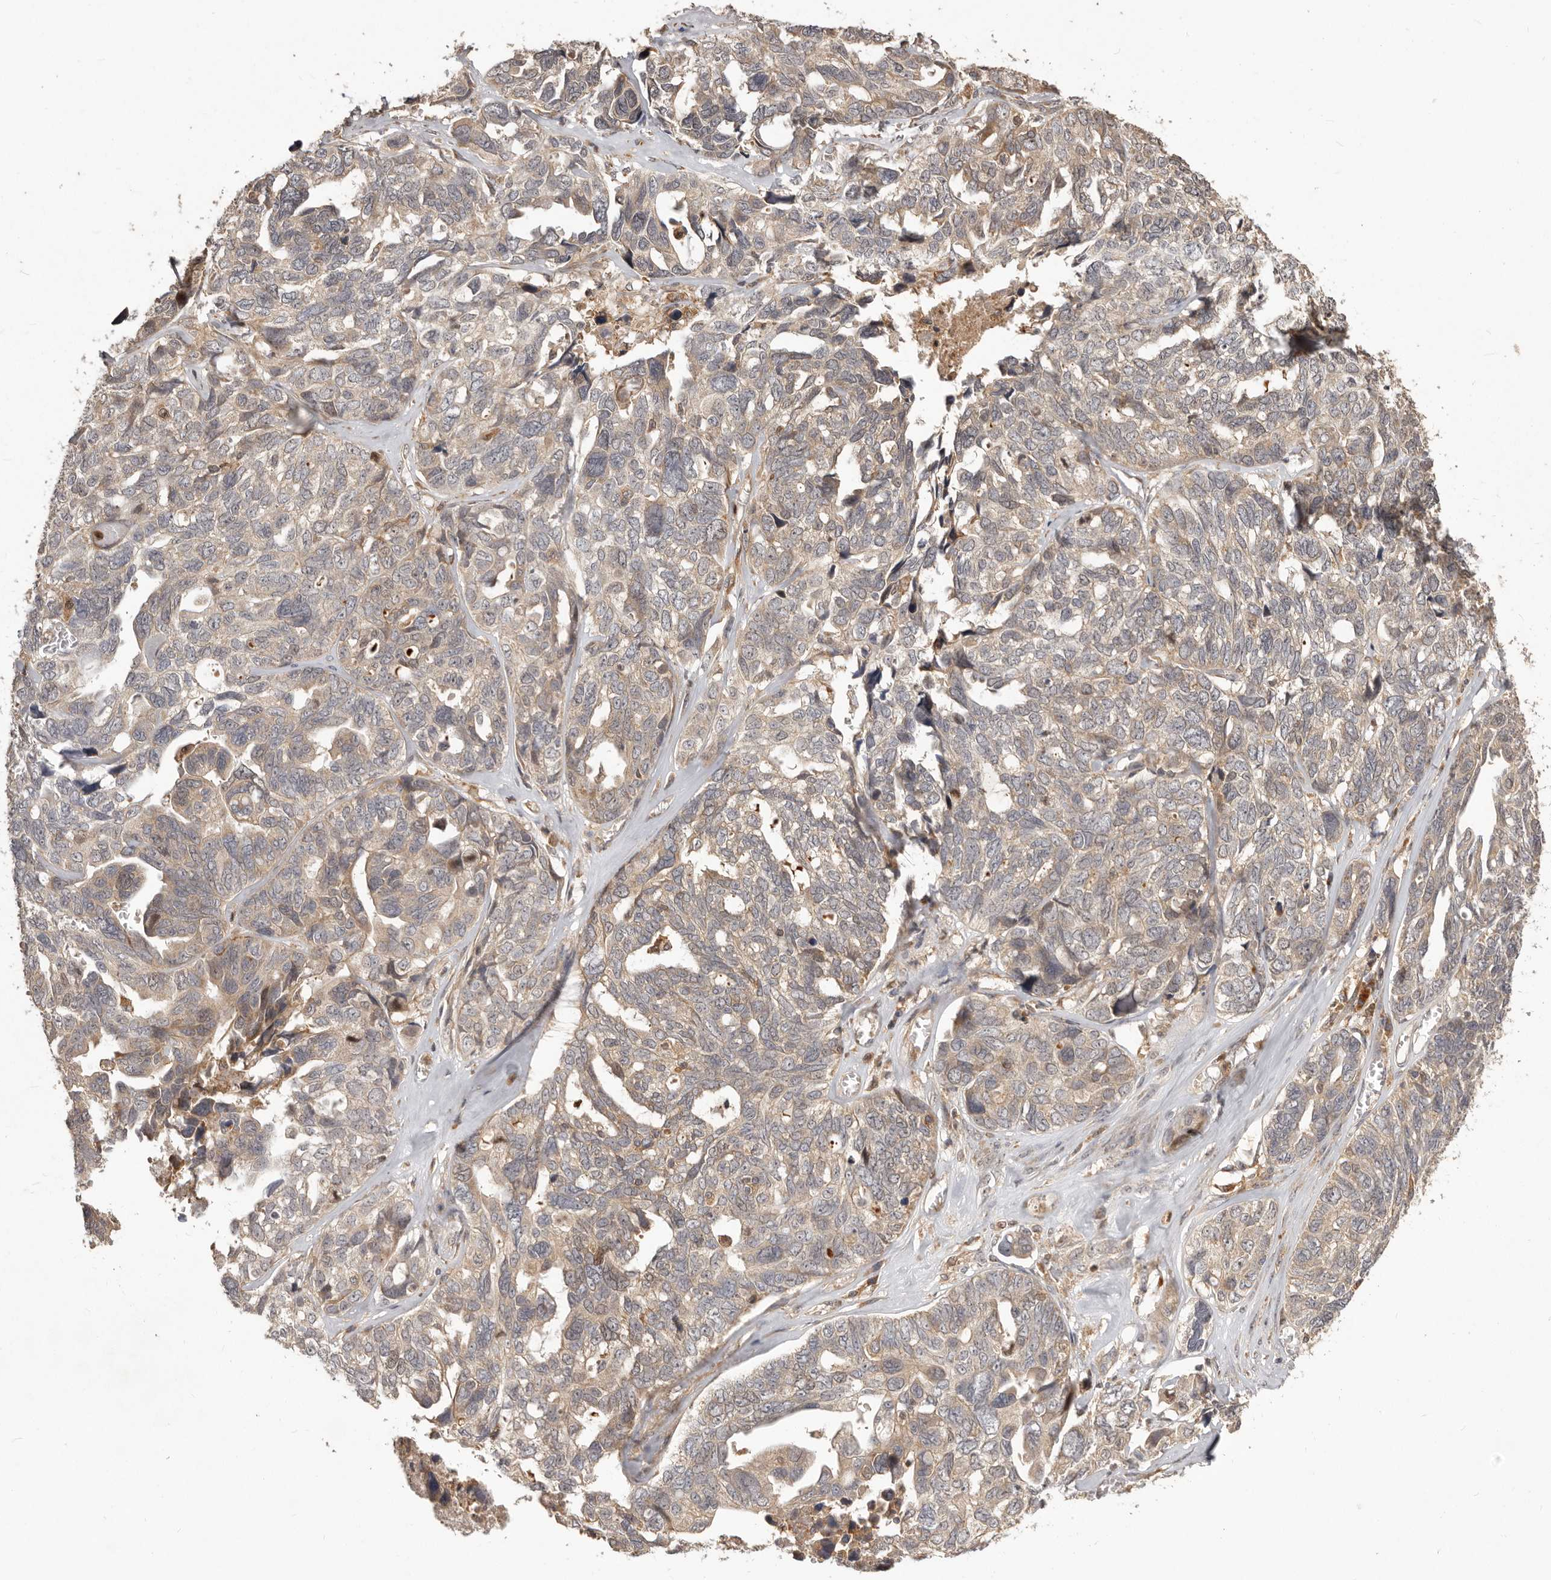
{"staining": {"intensity": "weak", "quantity": "25%-75%", "location": "cytoplasmic/membranous"}, "tissue": "ovarian cancer", "cell_type": "Tumor cells", "image_type": "cancer", "snomed": [{"axis": "morphology", "description": "Cystadenocarcinoma, serous, NOS"}, {"axis": "topography", "description": "Ovary"}], "caption": "Immunohistochemistry (IHC) staining of ovarian cancer (serous cystadenocarcinoma), which shows low levels of weak cytoplasmic/membranous positivity in approximately 25%-75% of tumor cells indicating weak cytoplasmic/membranous protein positivity. The staining was performed using DAB (3,3'-diaminobenzidine) (brown) for protein detection and nuclei were counterstained in hematoxylin (blue).", "gene": "RNF187", "patient": {"sex": "female", "age": 79}}